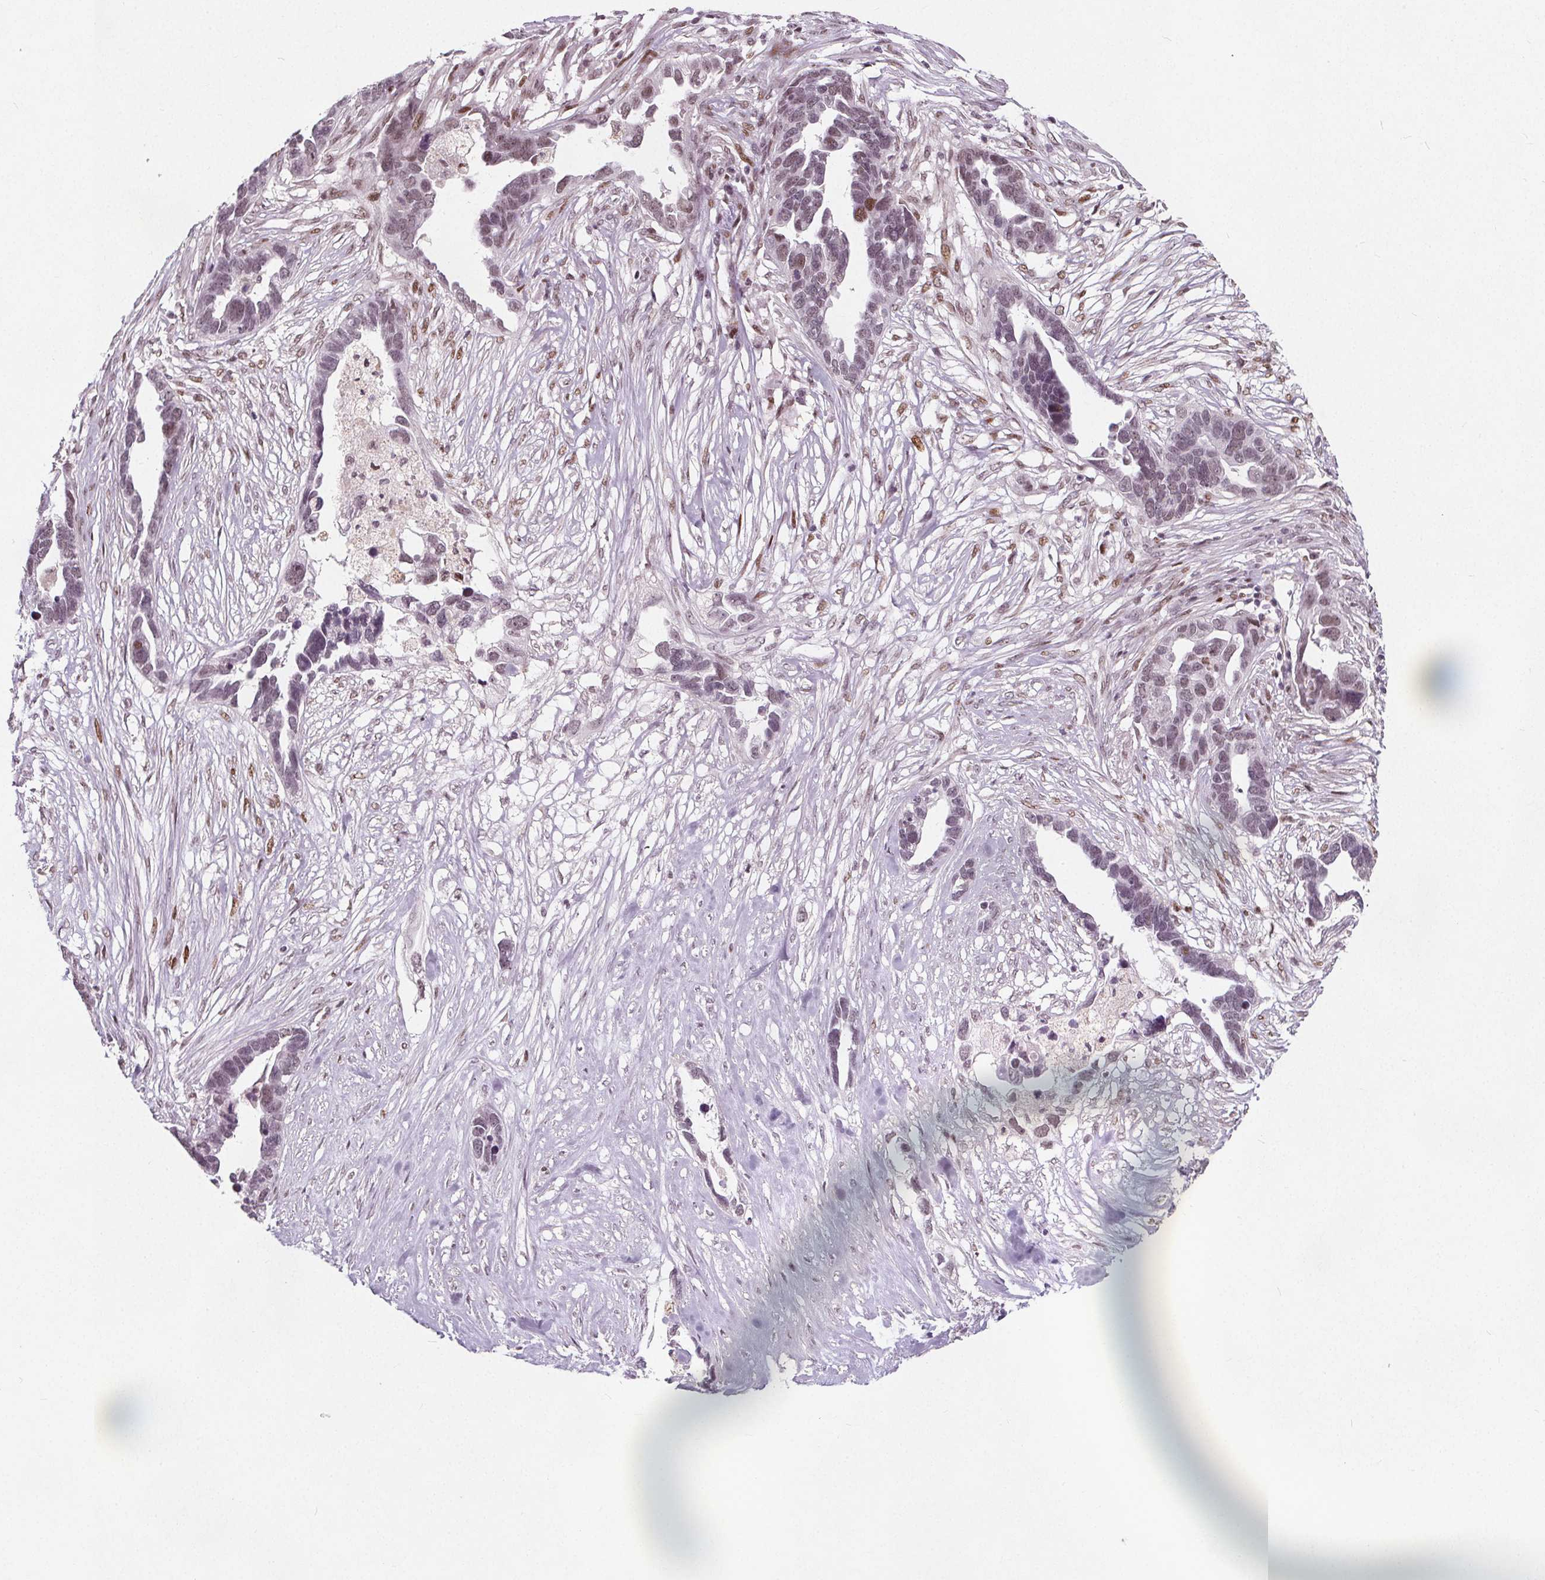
{"staining": {"intensity": "weak", "quantity": "<25%", "location": "nuclear"}, "tissue": "ovarian cancer", "cell_type": "Tumor cells", "image_type": "cancer", "snomed": [{"axis": "morphology", "description": "Cystadenocarcinoma, serous, NOS"}, {"axis": "topography", "description": "Ovary"}], "caption": "IHC micrograph of human ovarian cancer stained for a protein (brown), which shows no staining in tumor cells.", "gene": "TAF6L", "patient": {"sex": "female", "age": 54}}